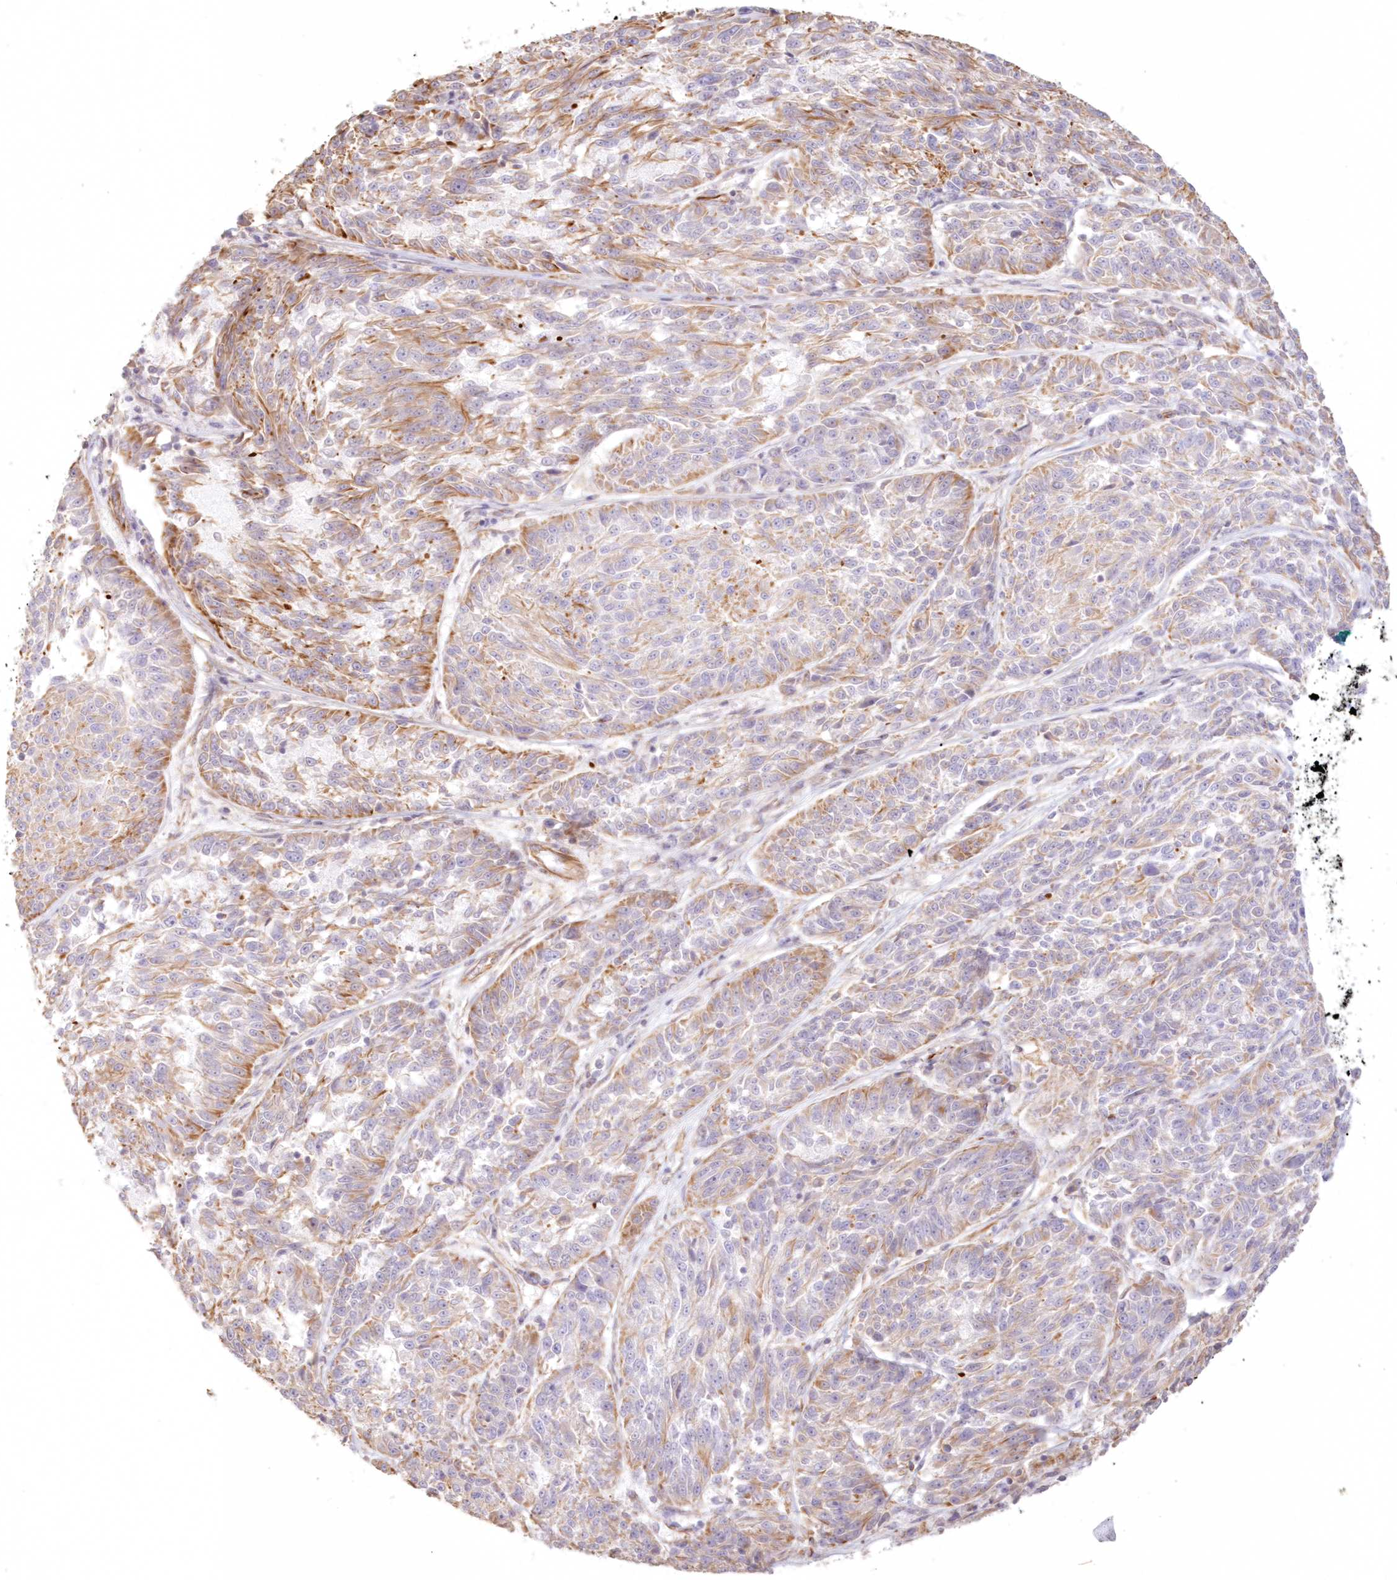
{"staining": {"intensity": "moderate", "quantity": "25%-75%", "location": "cytoplasmic/membranous"}, "tissue": "melanoma", "cell_type": "Tumor cells", "image_type": "cancer", "snomed": [{"axis": "morphology", "description": "Malignant melanoma, NOS"}, {"axis": "topography", "description": "Skin"}], "caption": "The histopathology image demonstrates immunohistochemical staining of melanoma. There is moderate cytoplasmic/membranous expression is identified in approximately 25%-75% of tumor cells.", "gene": "DMRTB1", "patient": {"sex": "male", "age": 53}}